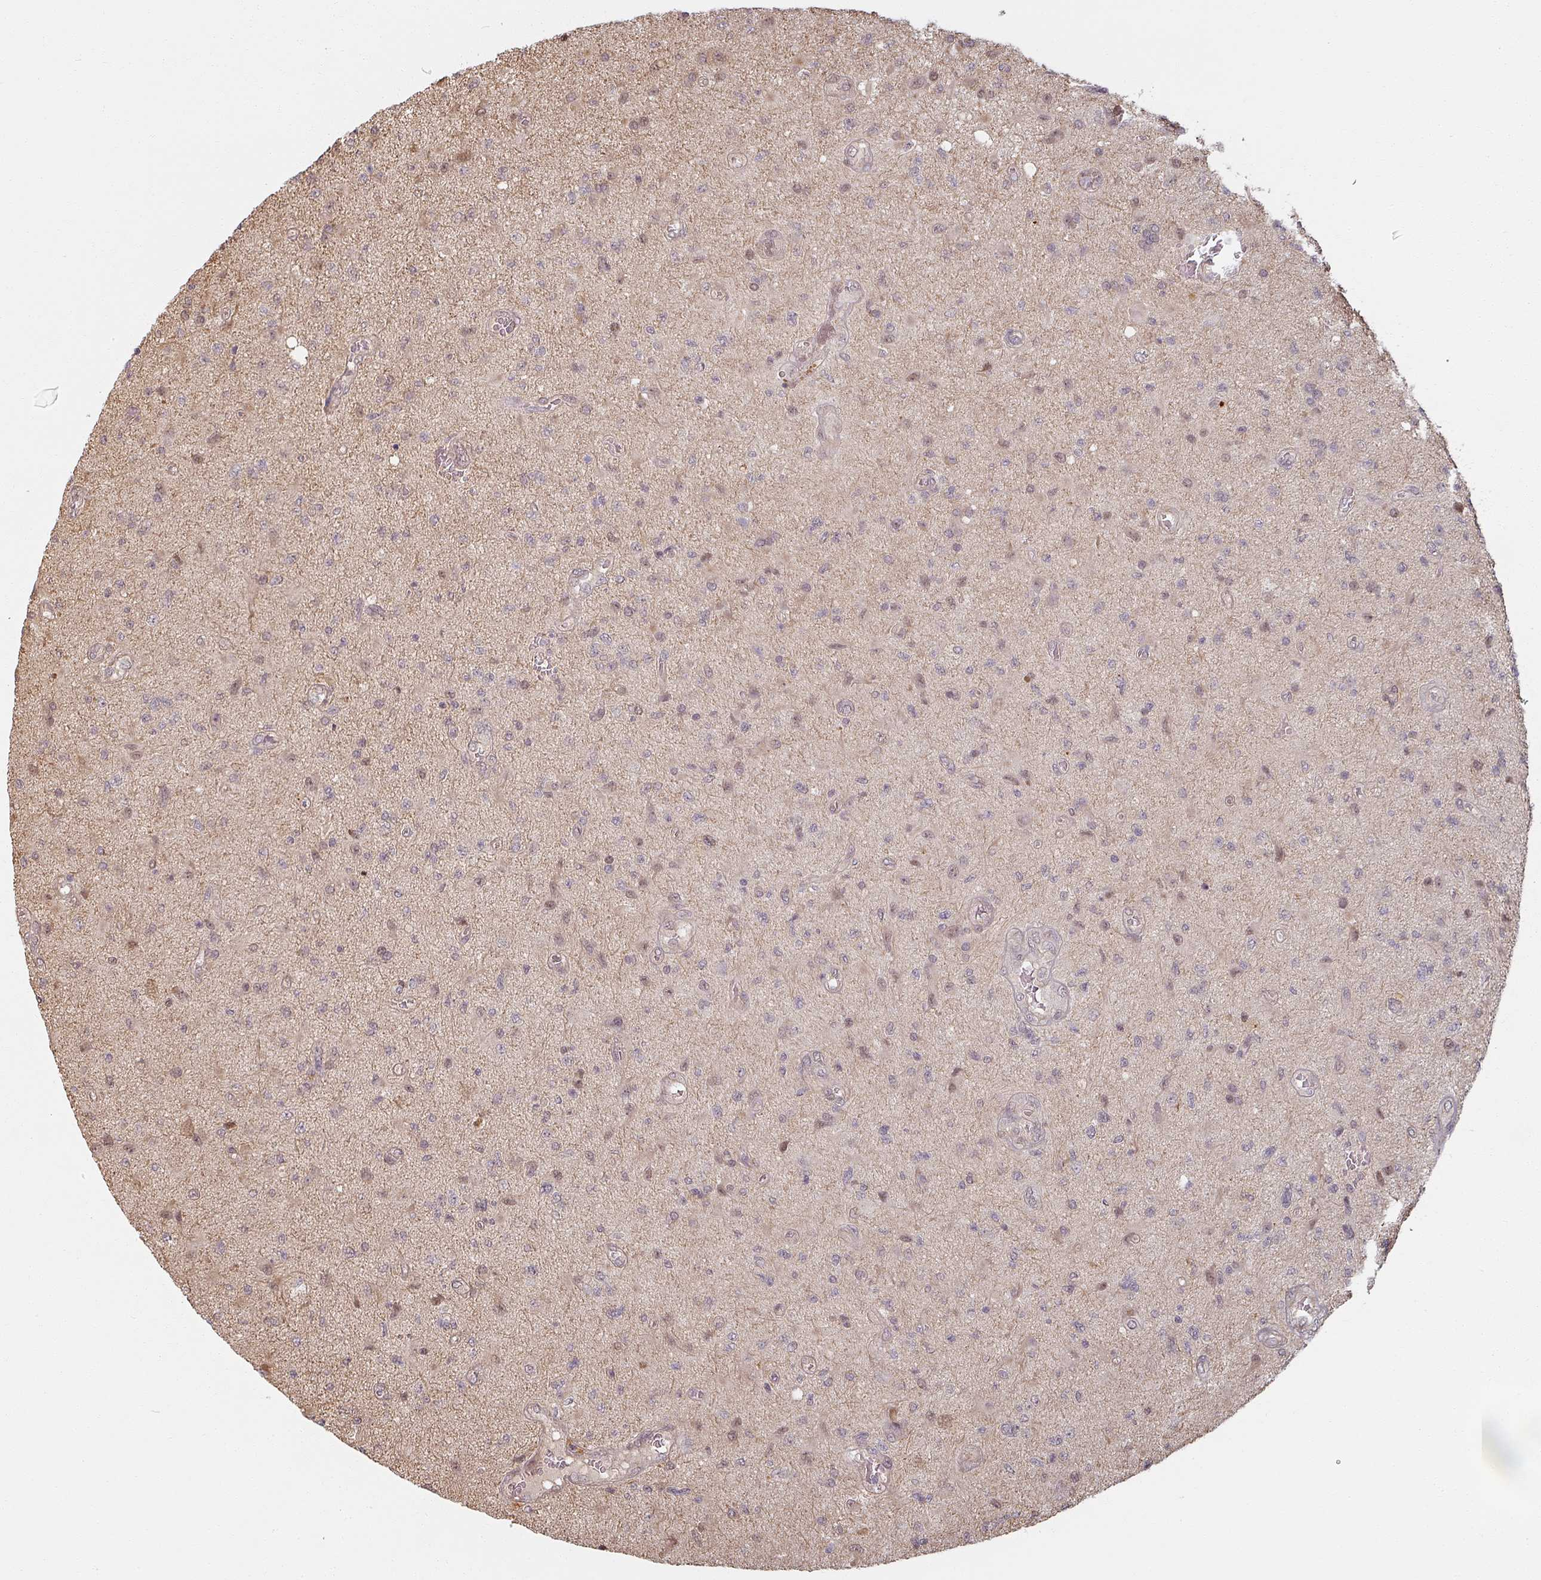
{"staining": {"intensity": "moderate", "quantity": "<25%", "location": "cytoplasmic/membranous,nuclear"}, "tissue": "glioma", "cell_type": "Tumor cells", "image_type": "cancer", "snomed": [{"axis": "morphology", "description": "Glioma, malignant, High grade"}, {"axis": "topography", "description": "Brain"}], "caption": "Immunohistochemical staining of human glioma displays low levels of moderate cytoplasmic/membranous and nuclear expression in approximately <25% of tumor cells.", "gene": "MED19", "patient": {"sex": "male", "age": 67}}